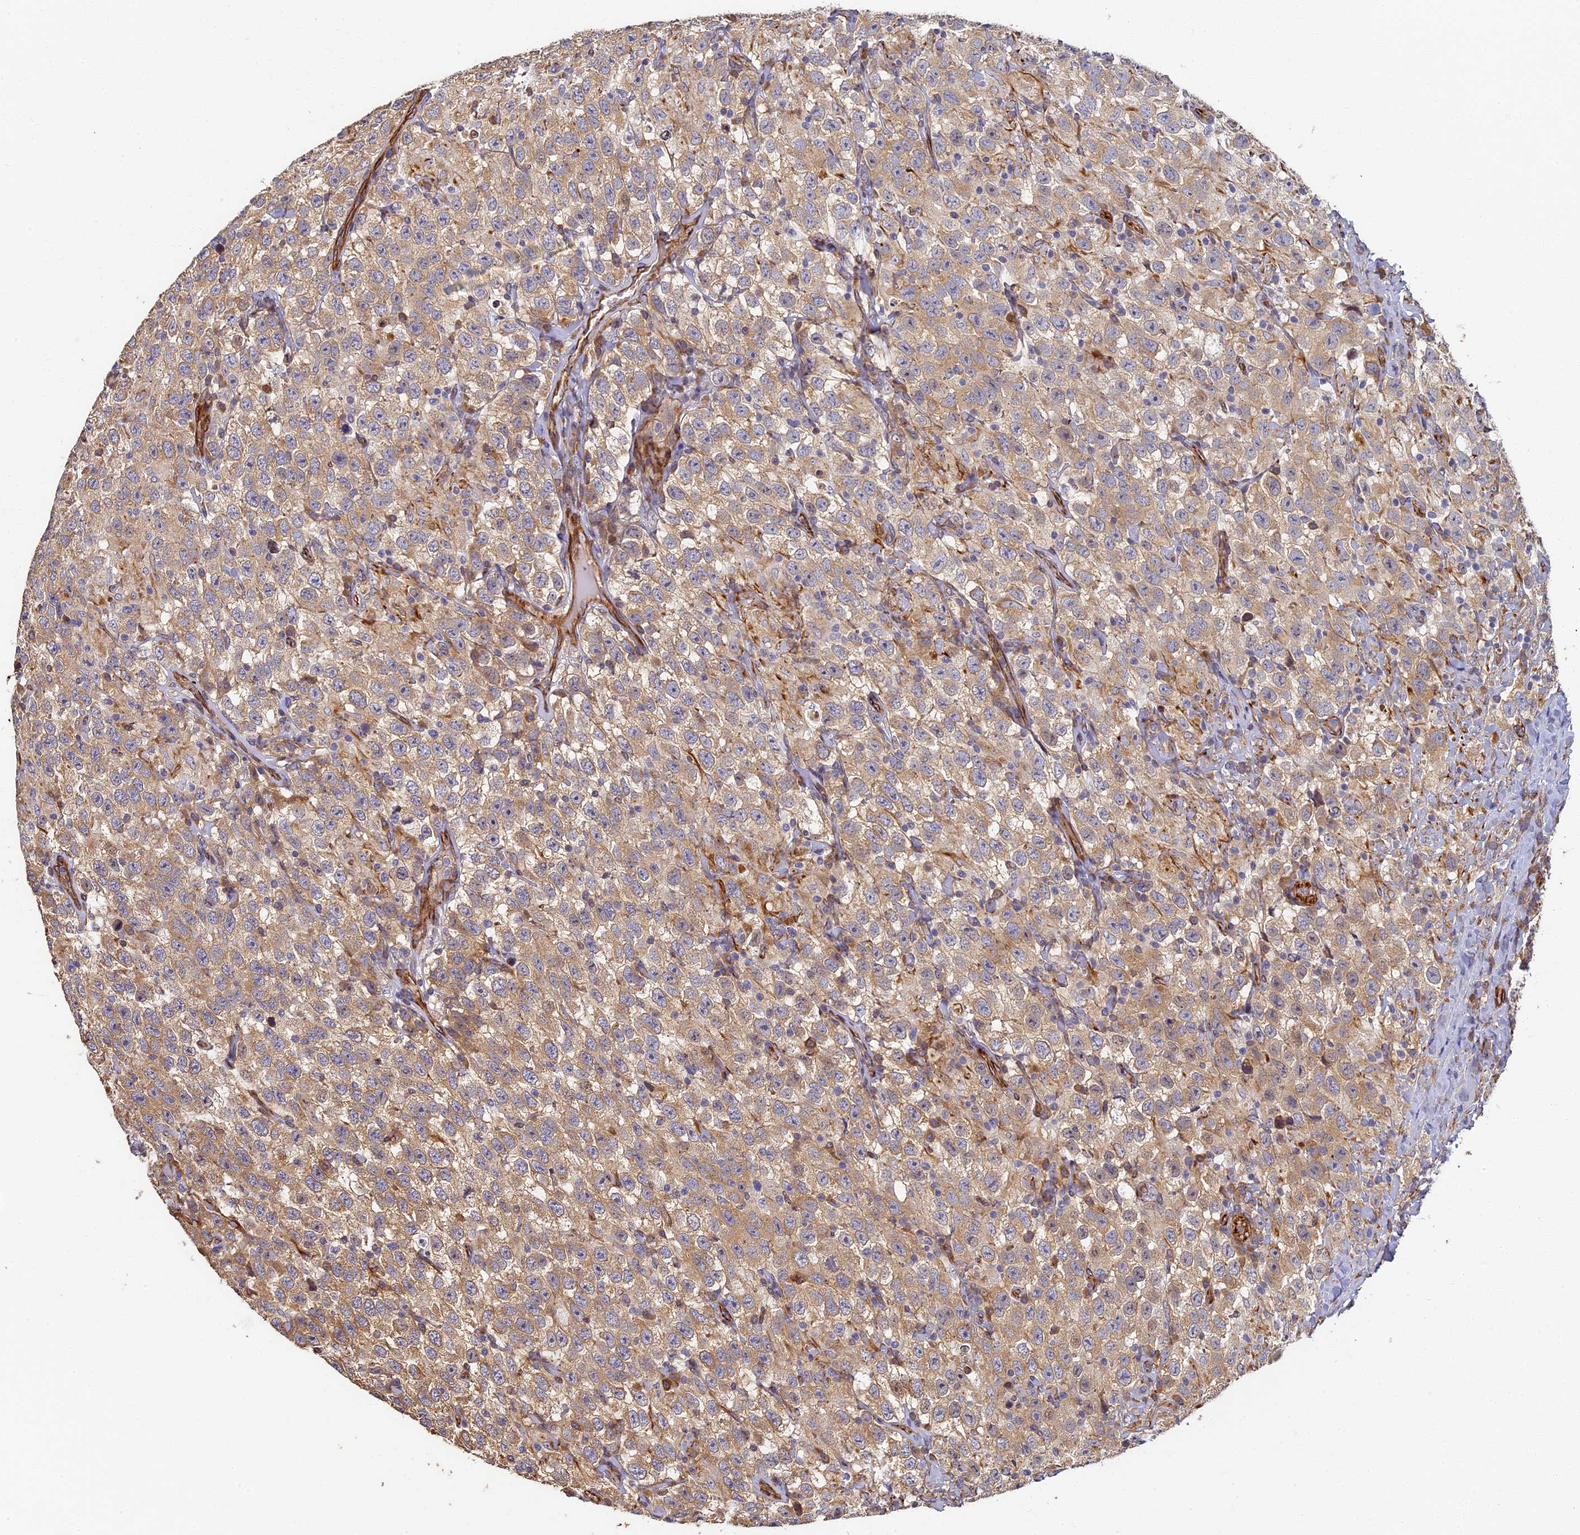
{"staining": {"intensity": "weak", "quantity": ">75%", "location": "cytoplasmic/membranous"}, "tissue": "testis cancer", "cell_type": "Tumor cells", "image_type": "cancer", "snomed": [{"axis": "morphology", "description": "Seminoma, NOS"}, {"axis": "topography", "description": "Testis"}], "caption": "An immunohistochemistry (IHC) photomicrograph of tumor tissue is shown. Protein staining in brown labels weak cytoplasmic/membranous positivity in seminoma (testis) within tumor cells.", "gene": "LRRC57", "patient": {"sex": "male", "age": 41}}